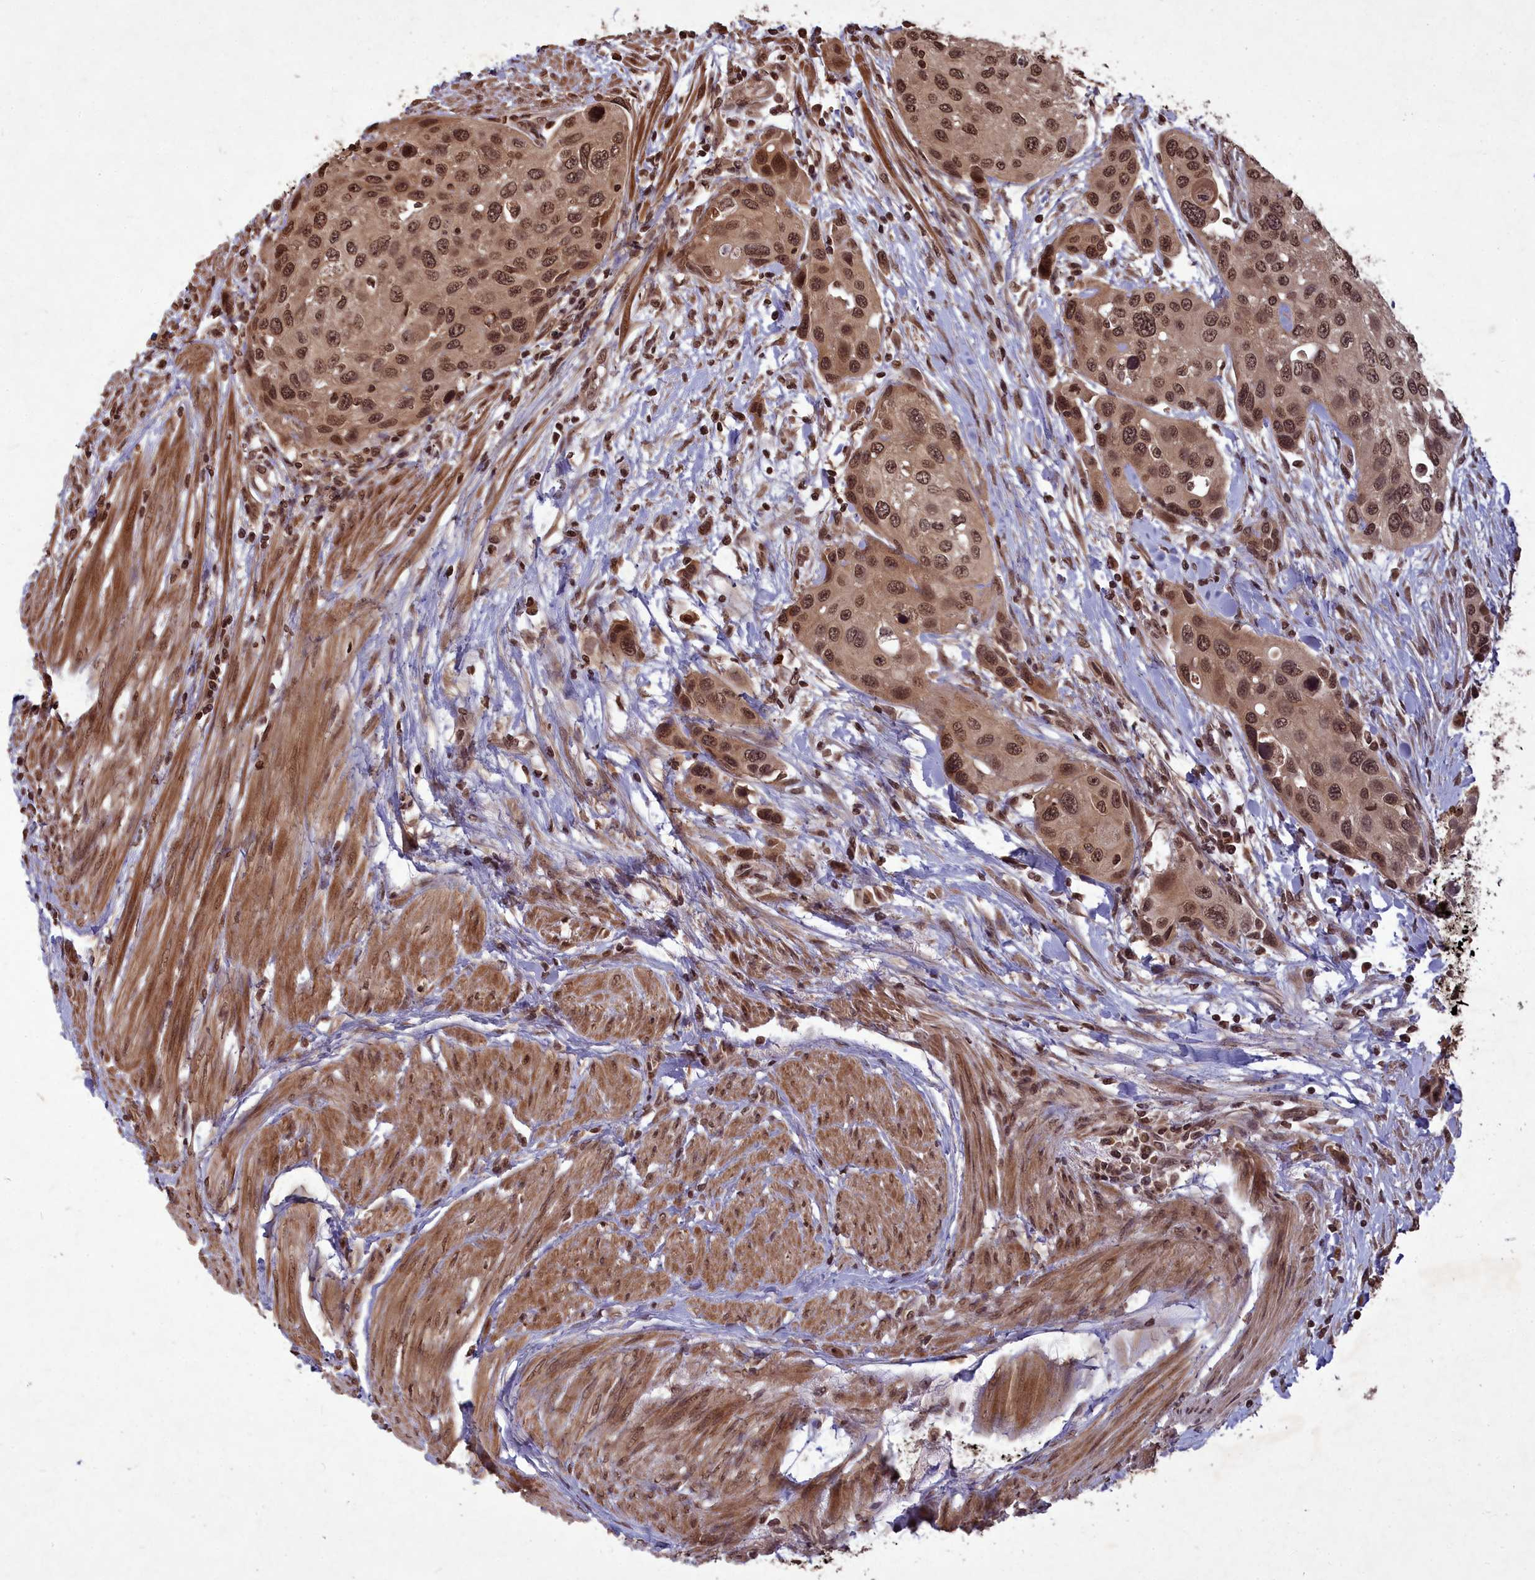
{"staining": {"intensity": "moderate", "quantity": ">75%", "location": "nuclear"}, "tissue": "urothelial cancer", "cell_type": "Tumor cells", "image_type": "cancer", "snomed": [{"axis": "morphology", "description": "Normal tissue, NOS"}, {"axis": "morphology", "description": "Urothelial carcinoma, High grade"}, {"axis": "topography", "description": "Vascular tissue"}, {"axis": "topography", "description": "Urinary bladder"}], "caption": "This is an image of immunohistochemistry staining of urothelial cancer, which shows moderate positivity in the nuclear of tumor cells.", "gene": "SRMS", "patient": {"sex": "female", "age": 56}}